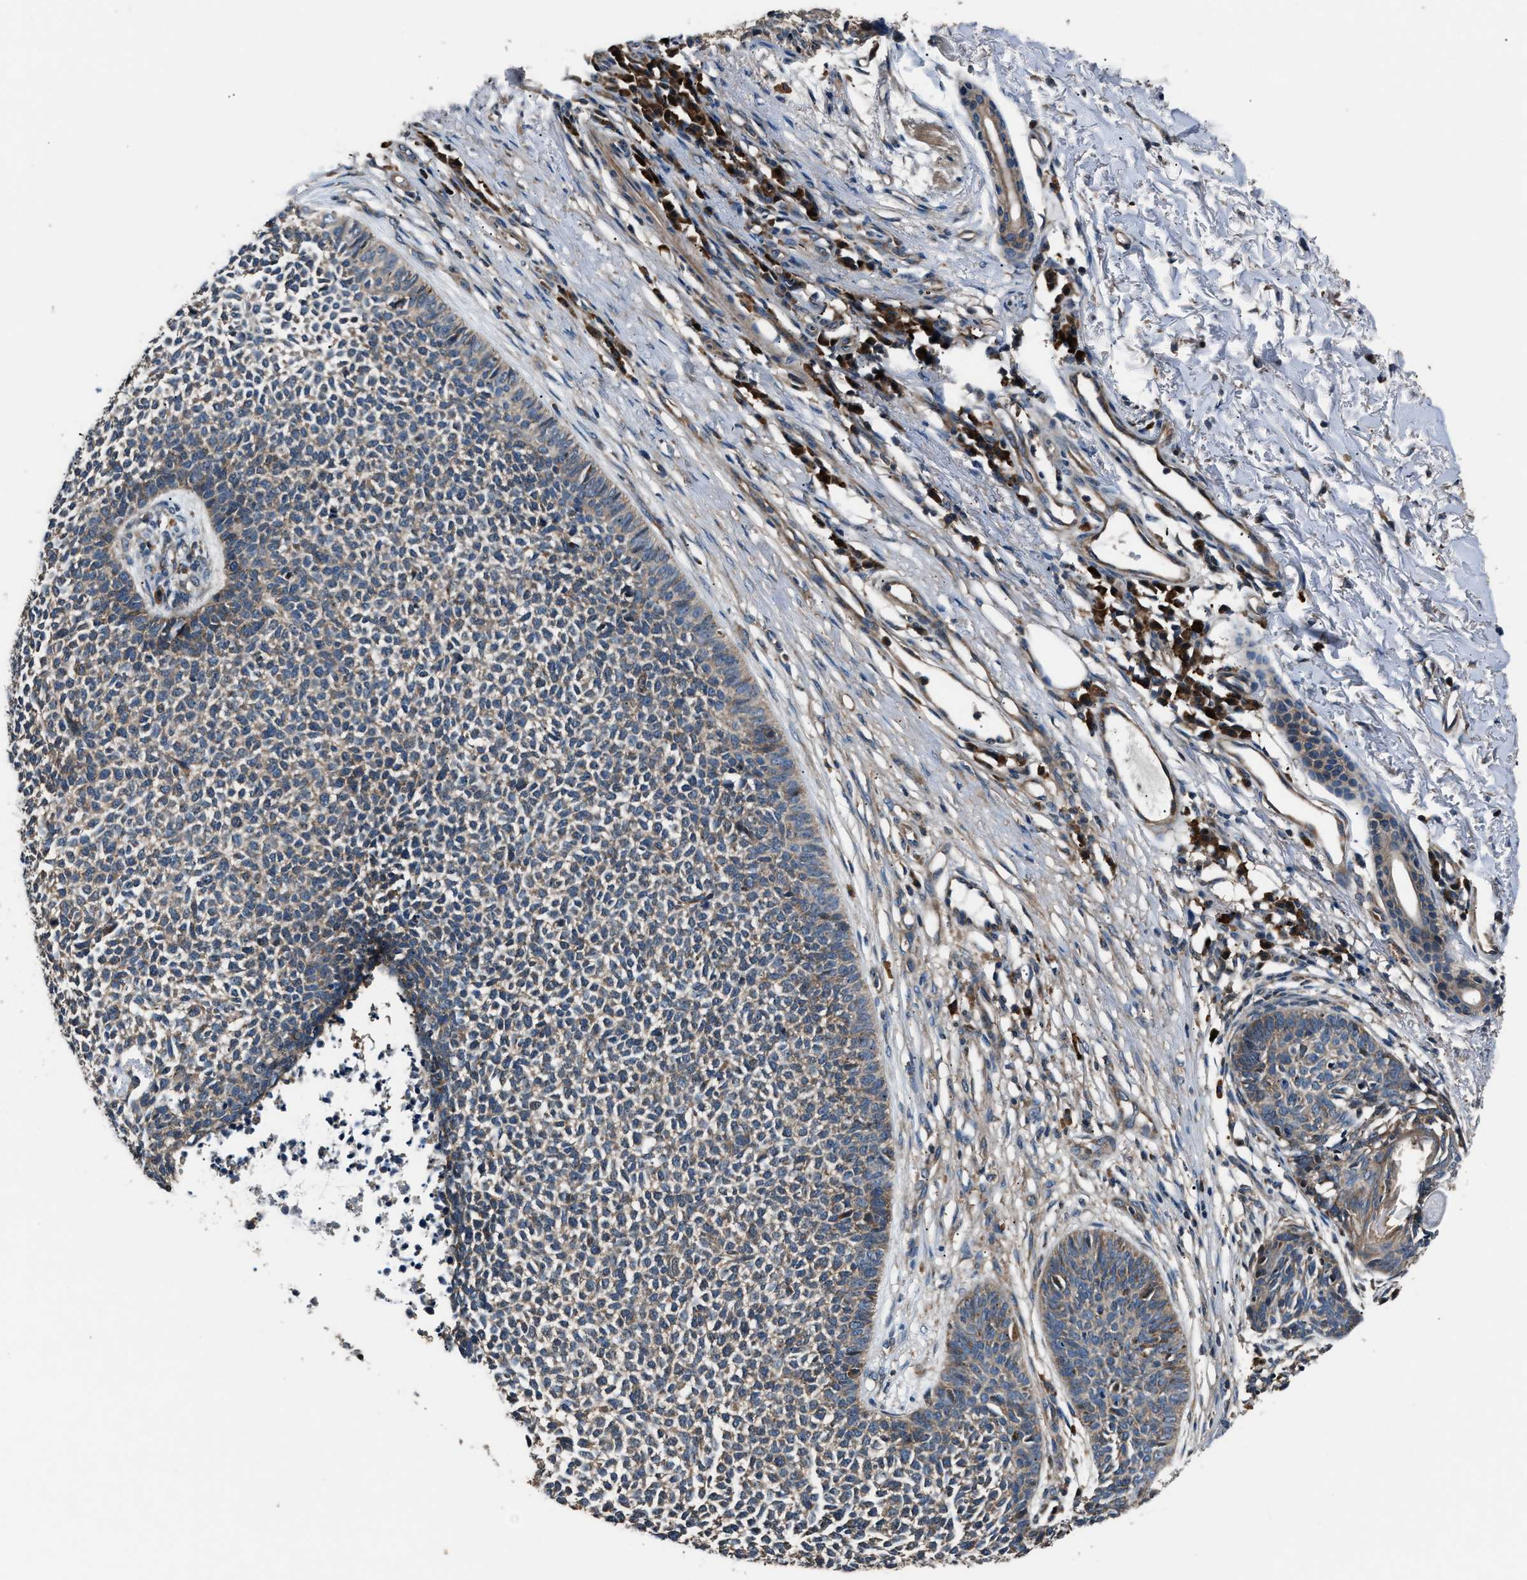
{"staining": {"intensity": "weak", "quantity": ">75%", "location": "cytoplasmic/membranous"}, "tissue": "skin cancer", "cell_type": "Tumor cells", "image_type": "cancer", "snomed": [{"axis": "morphology", "description": "Basal cell carcinoma"}, {"axis": "topography", "description": "Skin"}], "caption": "A brown stain labels weak cytoplasmic/membranous expression of a protein in human basal cell carcinoma (skin) tumor cells.", "gene": "IMPDH2", "patient": {"sex": "female", "age": 84}}